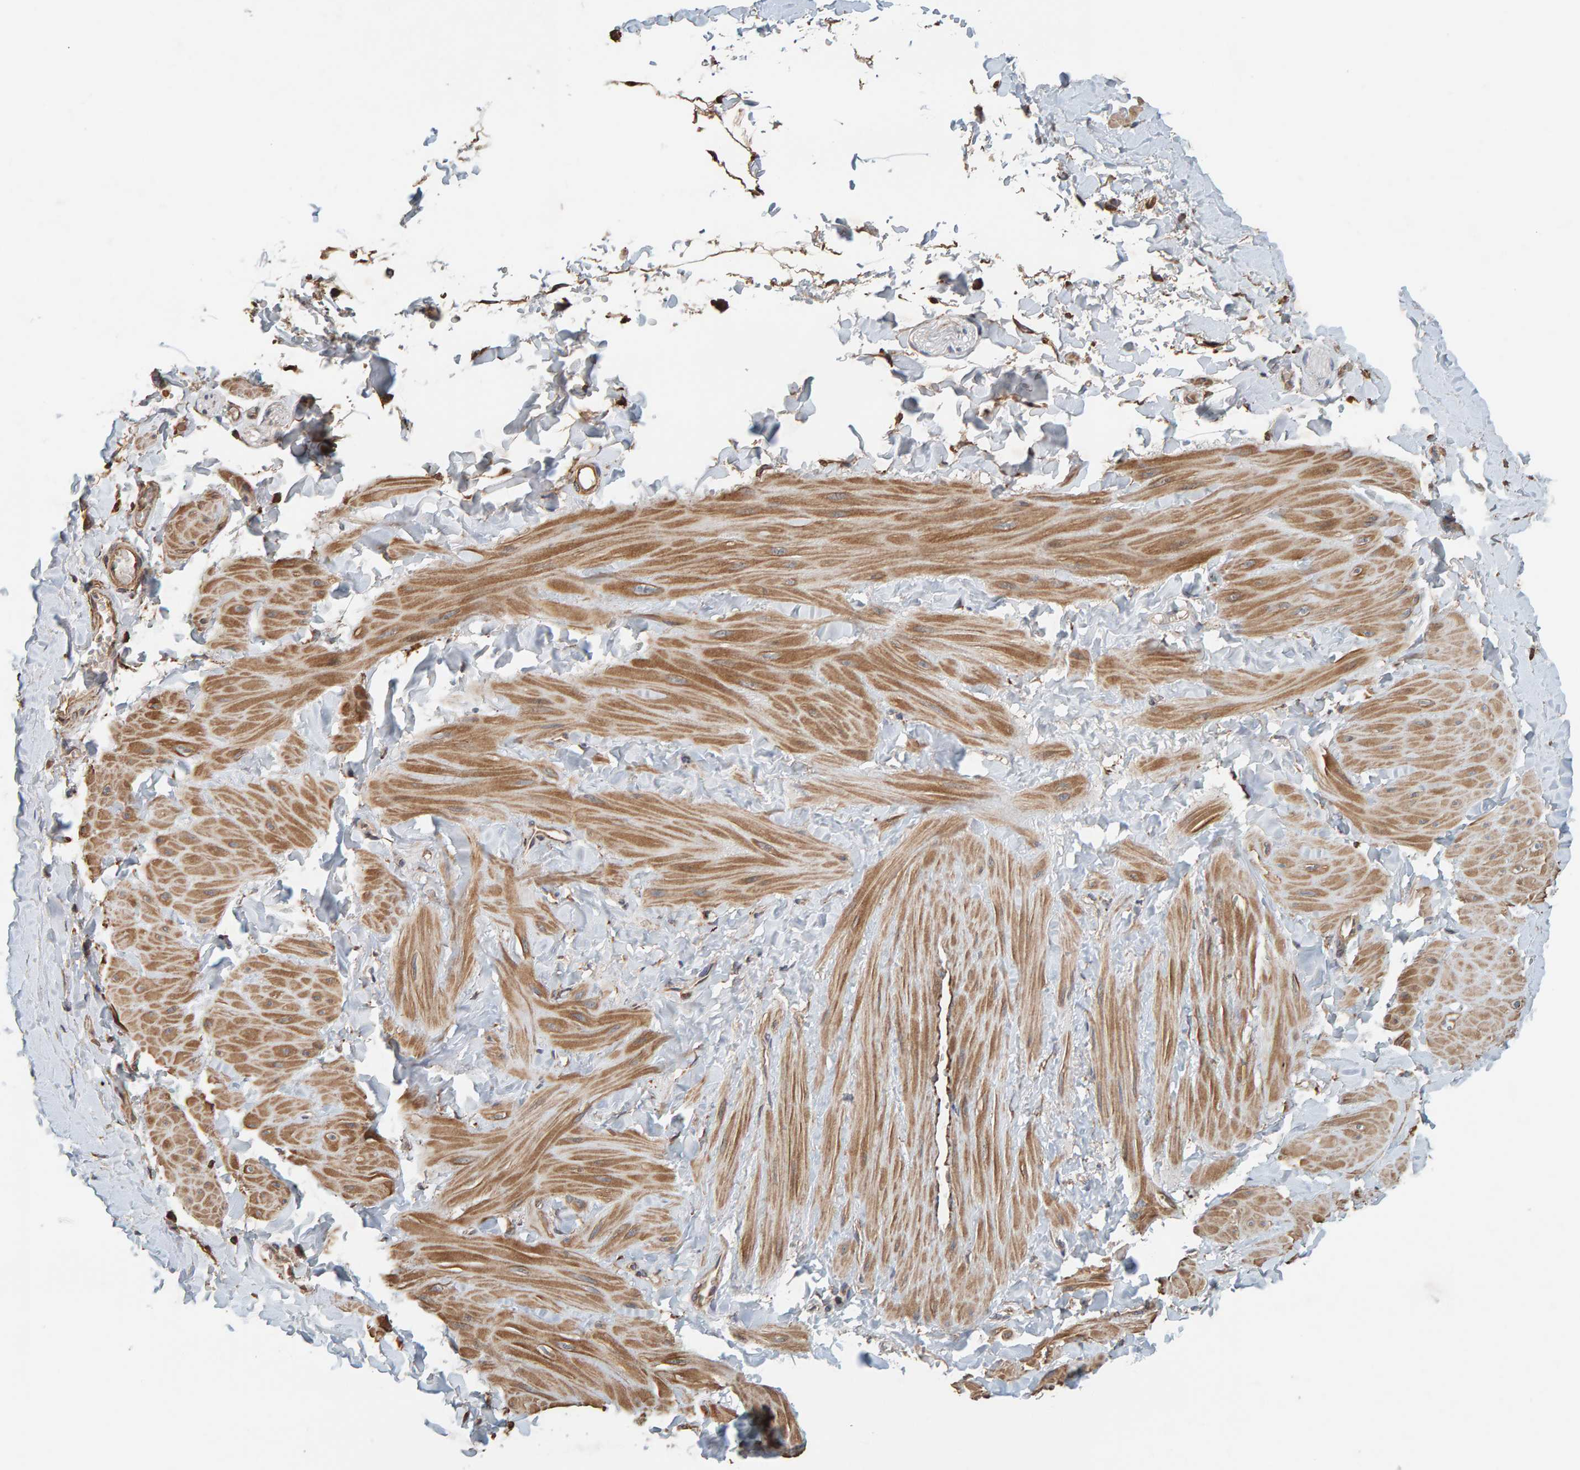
{"staining": {"intensity": "moderate", "quantity": ">75%", "location": "cytoplasmic/membranous"}, "tissue": "adipose tissue", "cell_type": "Adipocytes", "image_type": "normal", "snomed": [{"axis": "morphology", "description": "Normal tissue, NOS"}, {"axis": "topography", "description": "Adipose tissue"}, {"axis": "topography", "description": "Vascular tissue"}, {"axis": "topography", "description": "Peripheral nerve tissue"}], "caption": "Protein staining of unremarkable adipose tissue demonstrates moderate cytoplasmic/membranous positivity in about >75% of adipocytes.", "gene": "PLA2G3", "patient": {"sex": "male", "age": 25}}